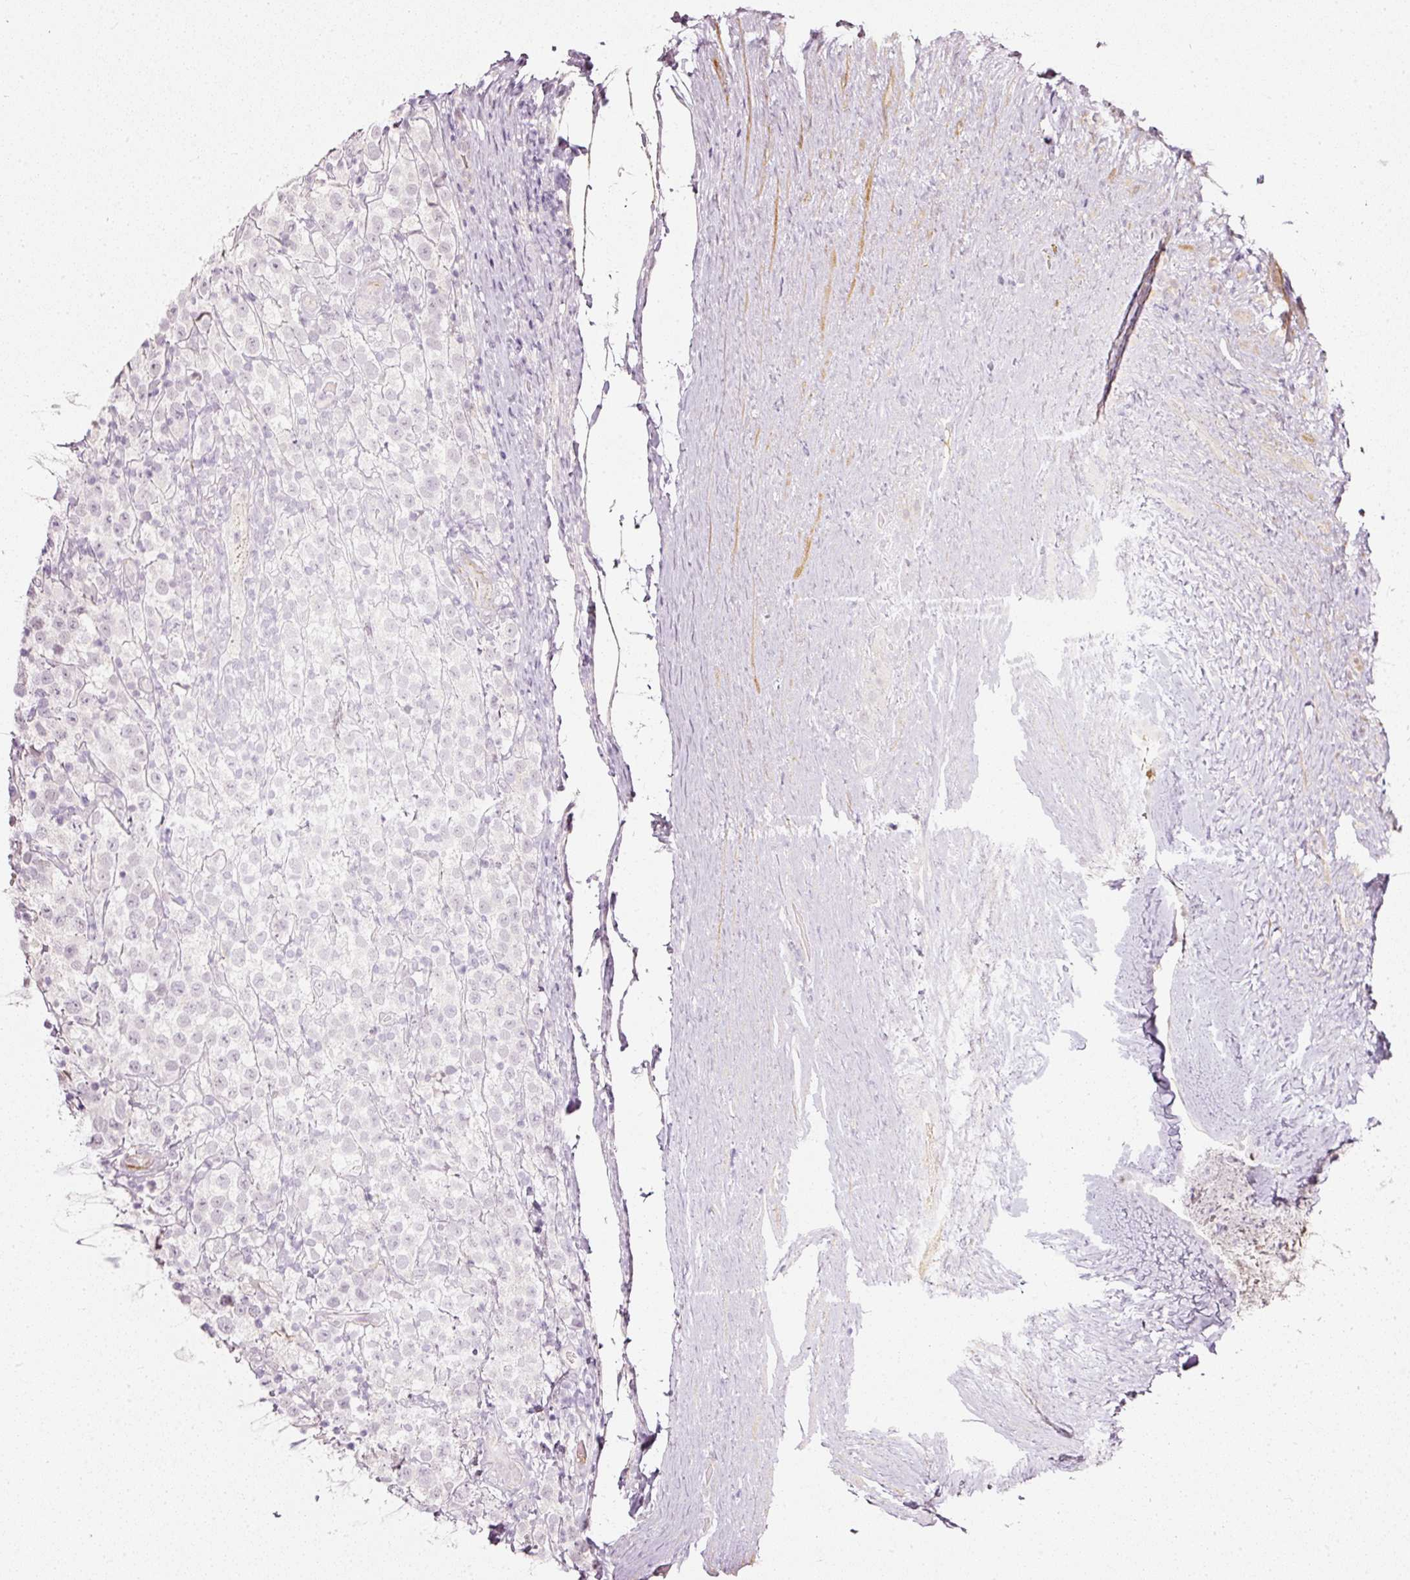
{"staining": {"intensity": "negative", "quantity": "none", "location": "none"}, "tissue": "testis cancer", "cell_type": "Tumor cells", "image_type": "cancer", "snomed": [{"axis": "morphology", "description": "Seminoma, NOS"}, {"axis": "morphology", "description": "Carcinoma, Embryonal, NOS"}, {"axis": "topography", "description": "Testis"}], "caption": "This is an immunohistochemistry (IHC) photomicrograph of embryonal carcinoma (testis). There is no positivity in tumor cells.", "gene": "TOGARAM1", "patient": {"sex": "male", "age": 41}}